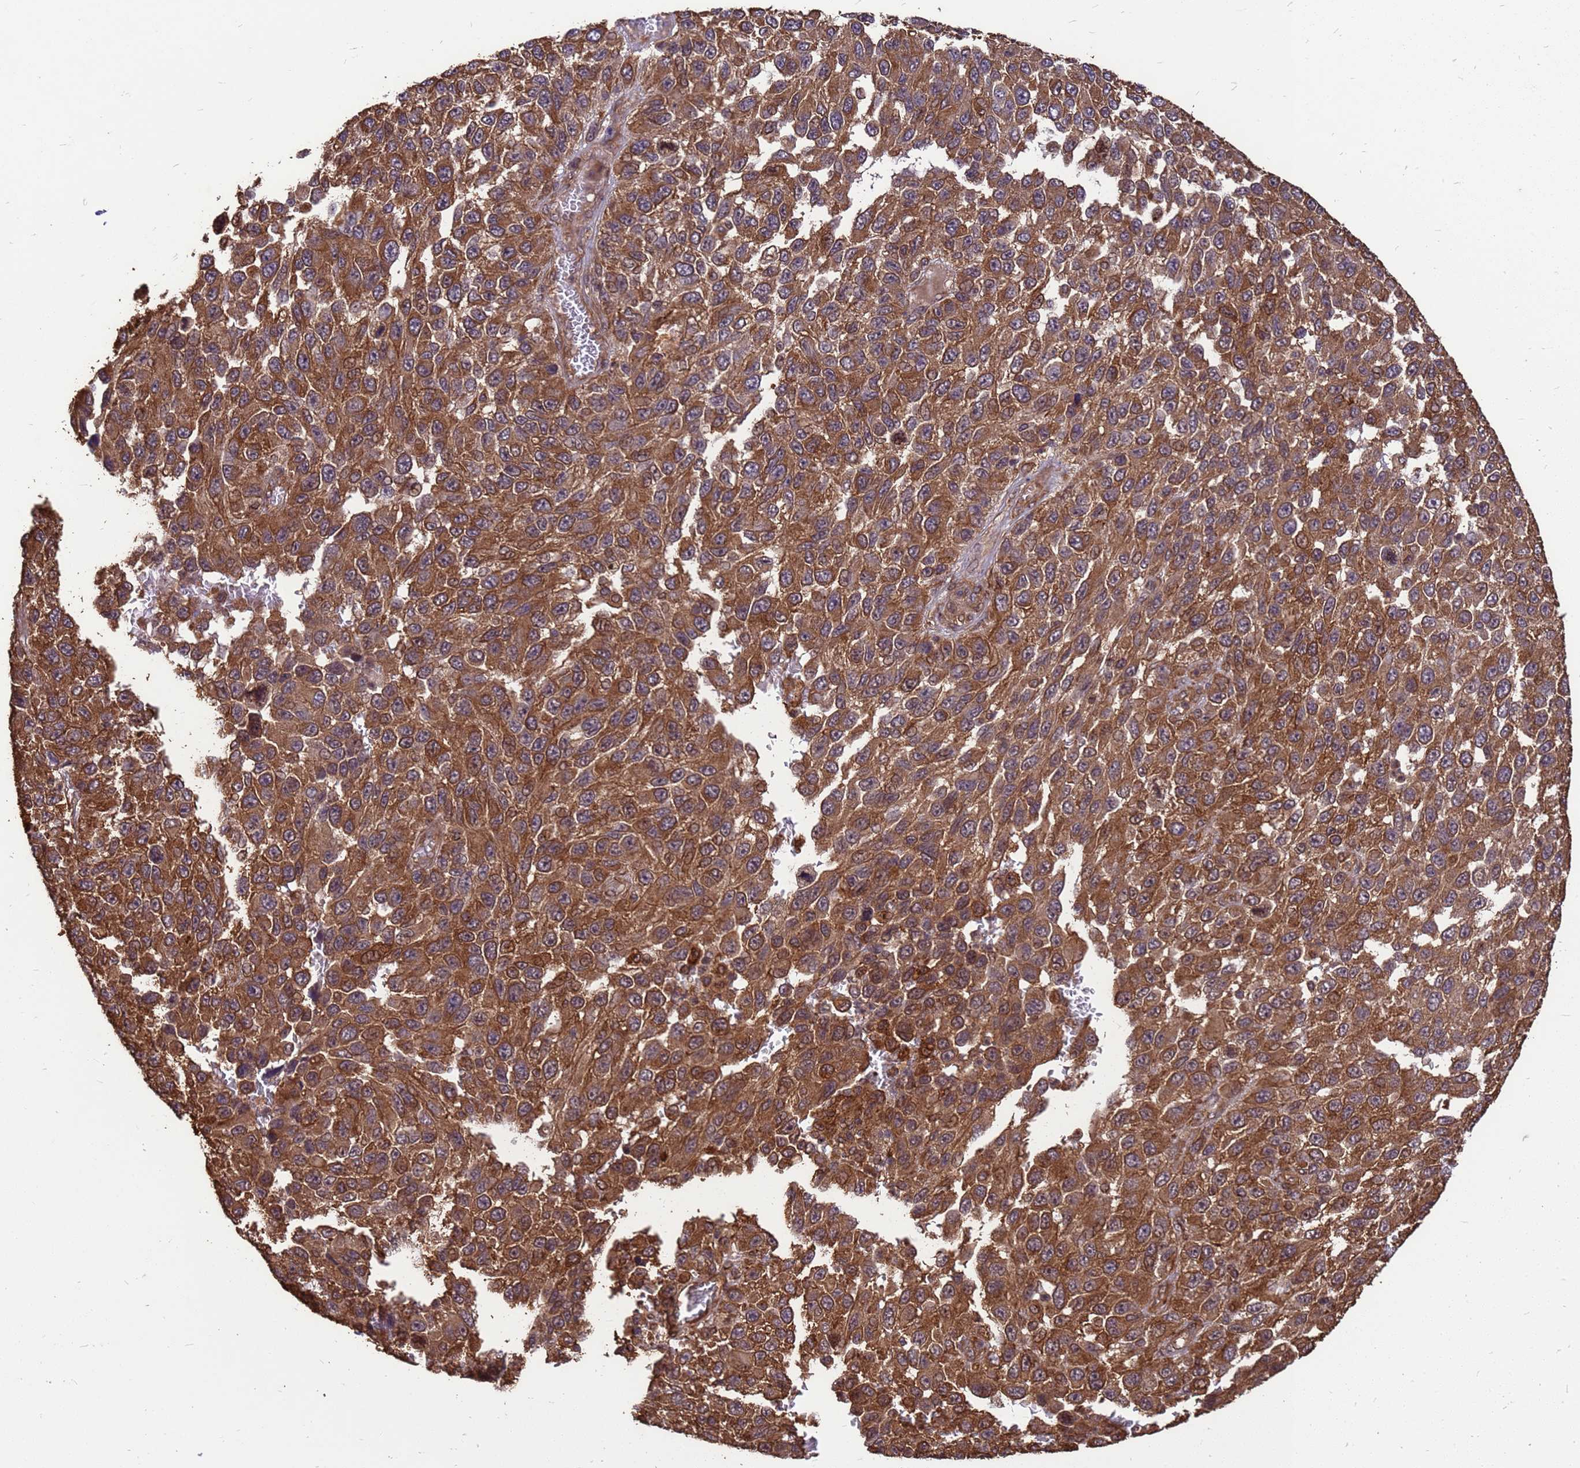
{"staining": {"intensity": "moderate", "quantity": ">75%", "location": "cytoplasmic/membranous"}, "tissue": "melanoma", "cell_type": "Tumor cells", "image_type": "cancer", "snomed": [{"axis": "morphology", "description": "Normal tissue, NOS"}, {"axis": "morphology", "description": "Malignant melanoma, NOS"}, {"axis": "topography", "description": "Skin"}], "caption": "This micrograph displays IHC staining of human malignant melanoma, with medium moderate cytoplasmic/membranous staining in about >75% of tumor cells.", "gene": "ZNF618", "patient": {"sex": "female", "age": 96}}